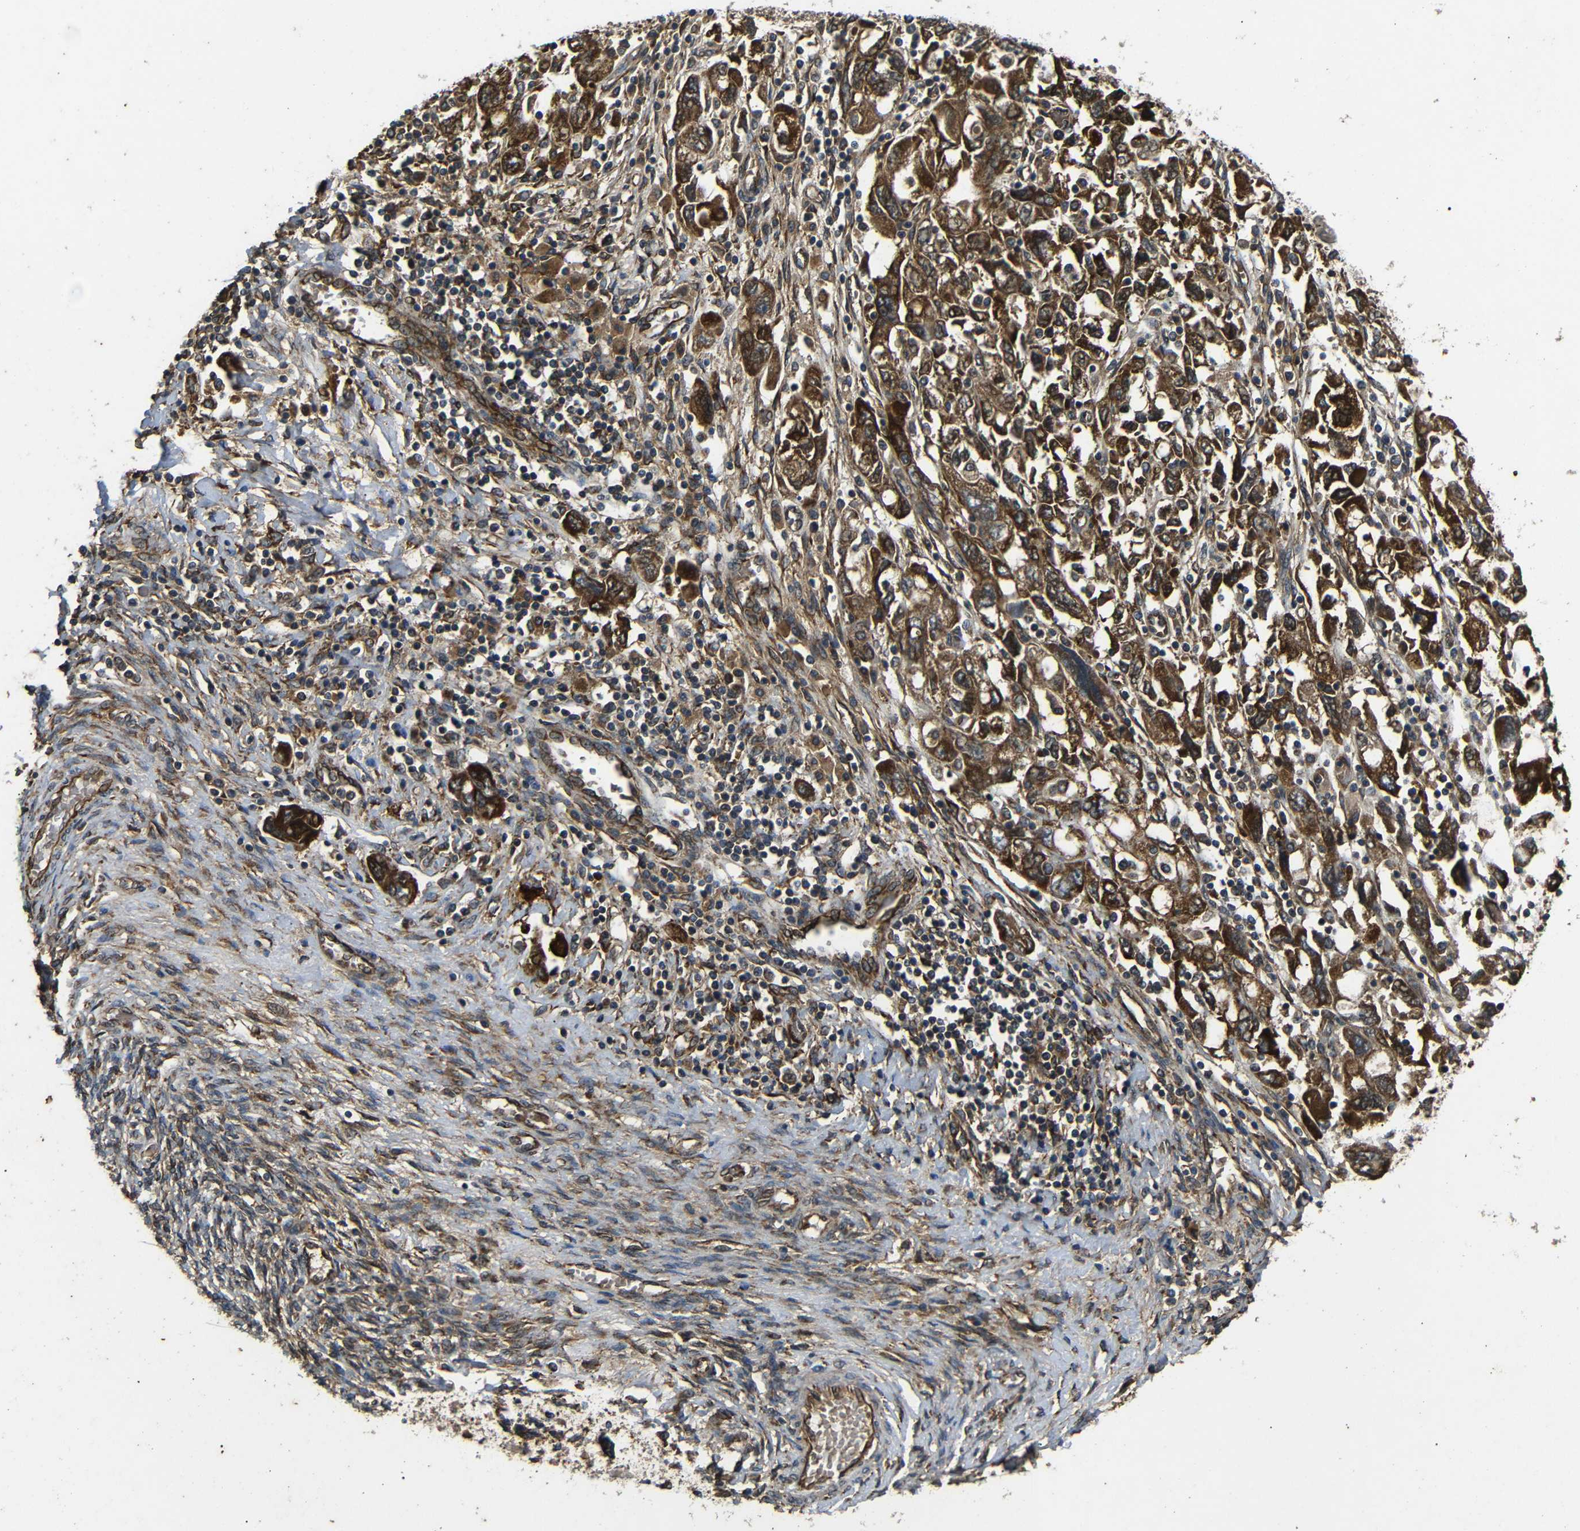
{"staining": {"intensity": "strong", "quantity": ">75%", "location": "cytoplasmic/membranous"}, "tissue": "ovarian cancer", "cell_type": "Tumor cells", "image_type": "cancer", "snomed": [{"axis": "morphology", "description": "Carcinoma, NOS"}, {"axis": "morphology", "description": "Cystadenocarcinoma, serous, NOS"}, {"axis": "topography", "description": "Ovary"}], "caption": "Brown immunohistochemical staining in human ovarian cancer demonstrates strong cytoplasmic/membranous staining in approximately >75% of tumor cells. (Stains: DAB in brown, nuclei in blue, Microscopy: brightfield microscopy at high magnification).", "gene": "TRPC1", "patient": {"sex": "female", "age": 69}}